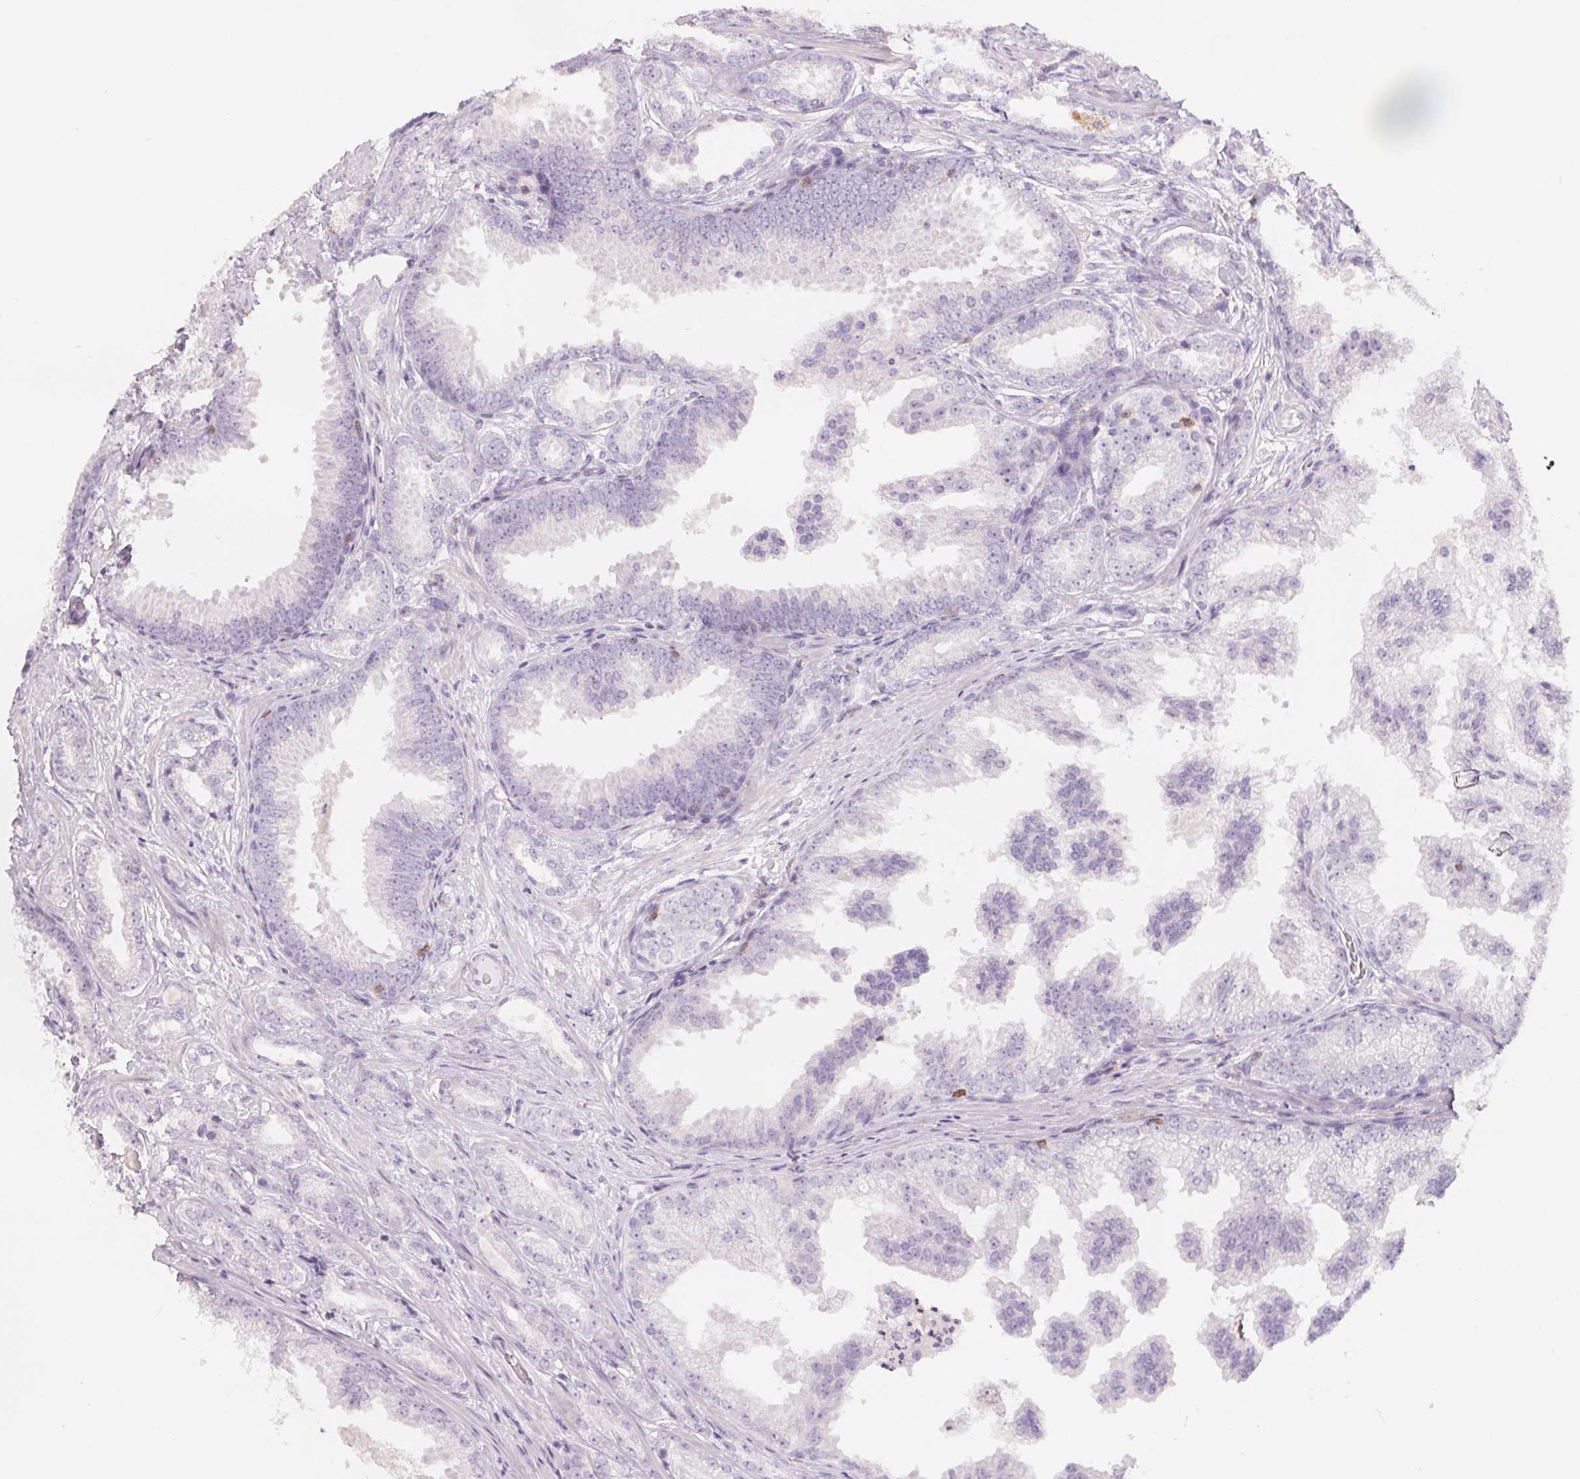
{"staining": {"intensity": "negative", "quantity": "none", "location": "none"}, "tissue": "prostate cancer", "cell_type": "Tumor cells", "image_type": "cancer", "snomed": [{"axis": "morphology", "description": "Adenocarcinoma, Low grade"}, {"axis": "topography", "description": "Prostate"}], "caption": "High magnification brightfield microscopy of low-grade adenocarcinoma (prostate) stained with DAB (brown) and counterstained with hematoxylin (blue): tumor cells show no significant staining.", "gene": "CD69", "patient": {"sex": "male", "age": 65}}